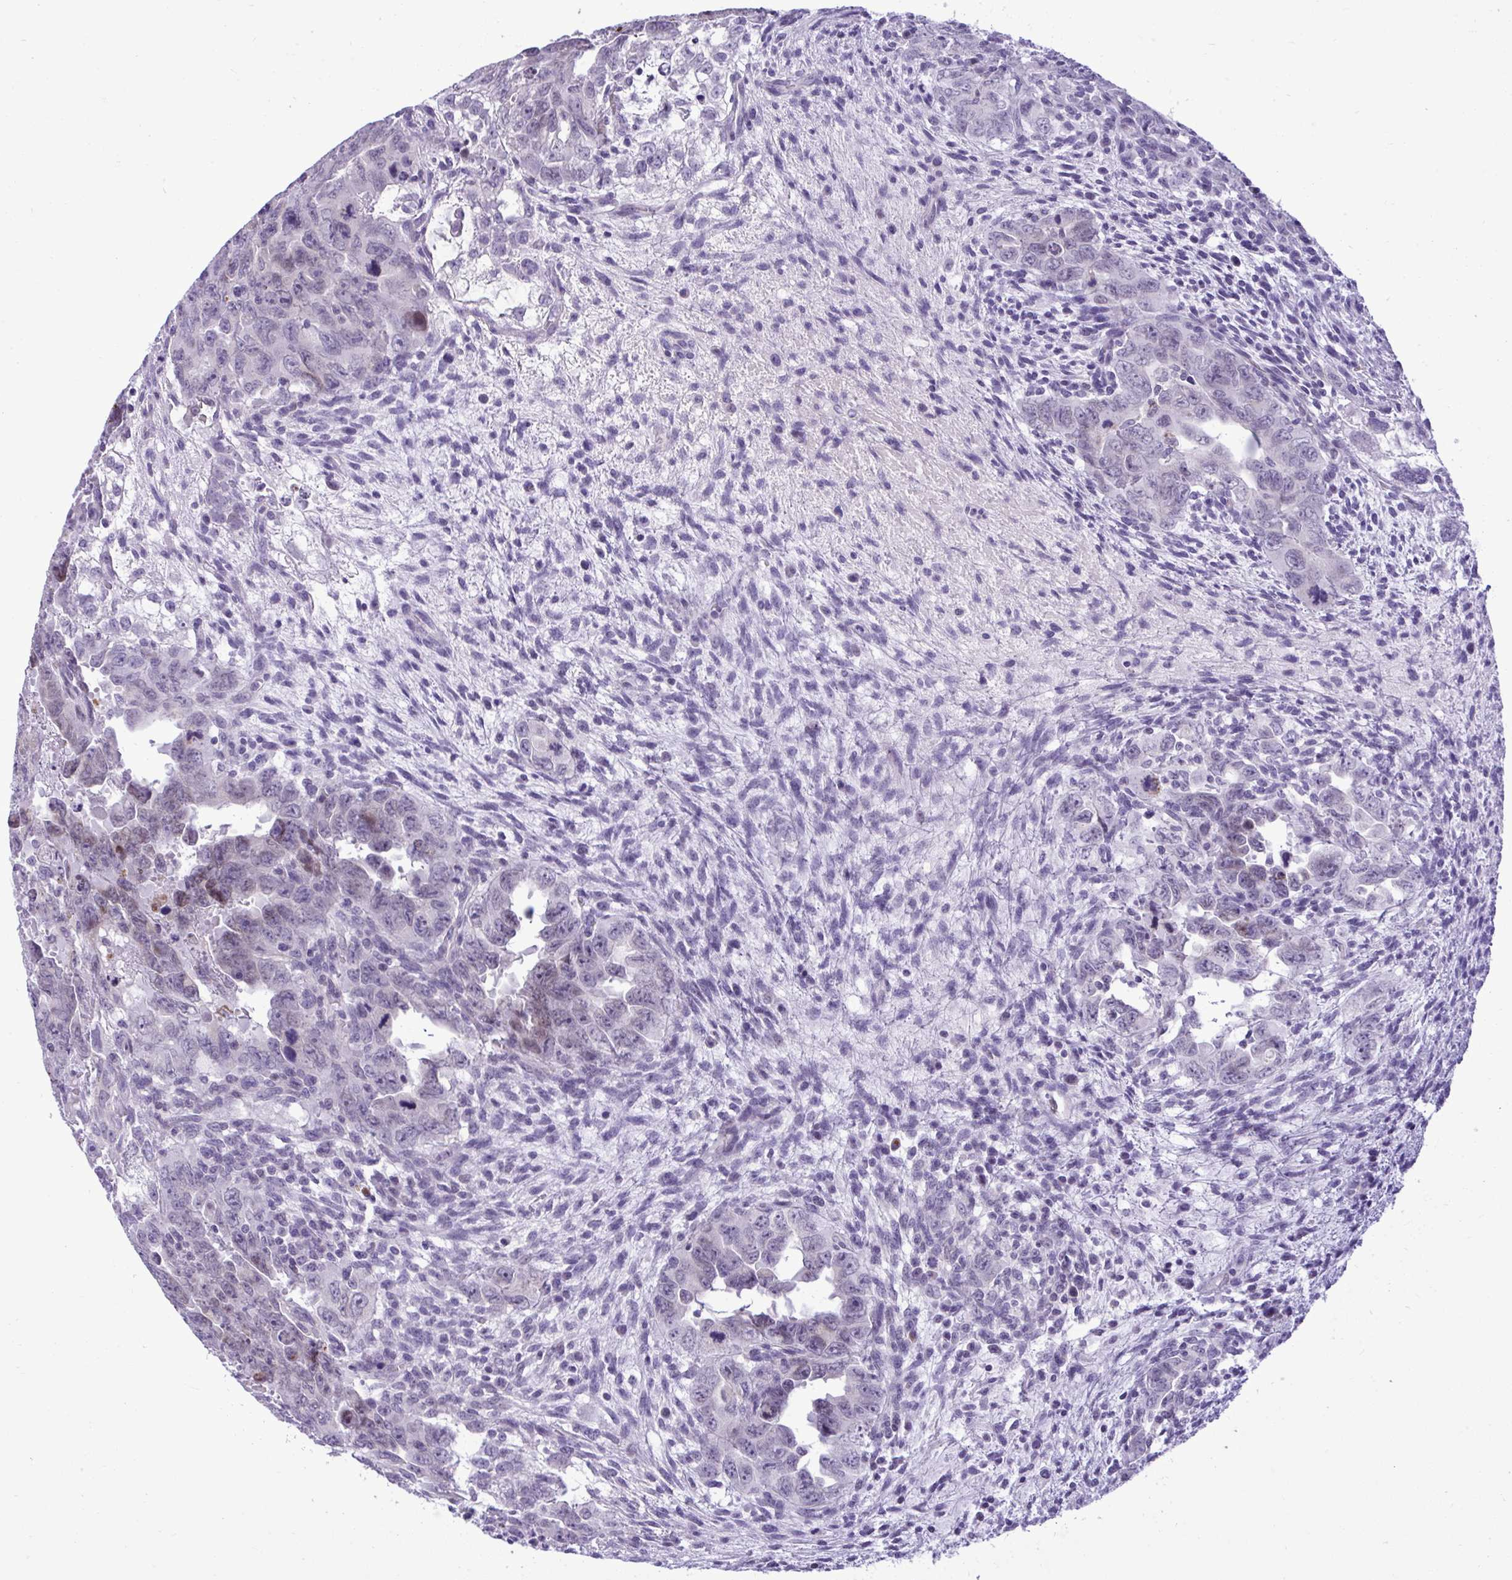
{"staining": {"intensity": "negative", "quantity": "none", "location": "none"}, "tissue": "testis cancer", "cell_type": "Tumor cells", "image_type": "cancer", "snomed": [{"axis": "morphology", "description": "Carcinoma, Embryonal, NOS"}, {"axis": "topography", "description": "Testis"}], "caption": "High power microscopy micrograph of an IHC histopathology image of testis embryonal carcinoma, revealing no significant staining in tumor cells. (IHC, brightfield microscopy, high magnification).", "gene": "SPAG1", "patient": {"sex": "male", "age": 24}}